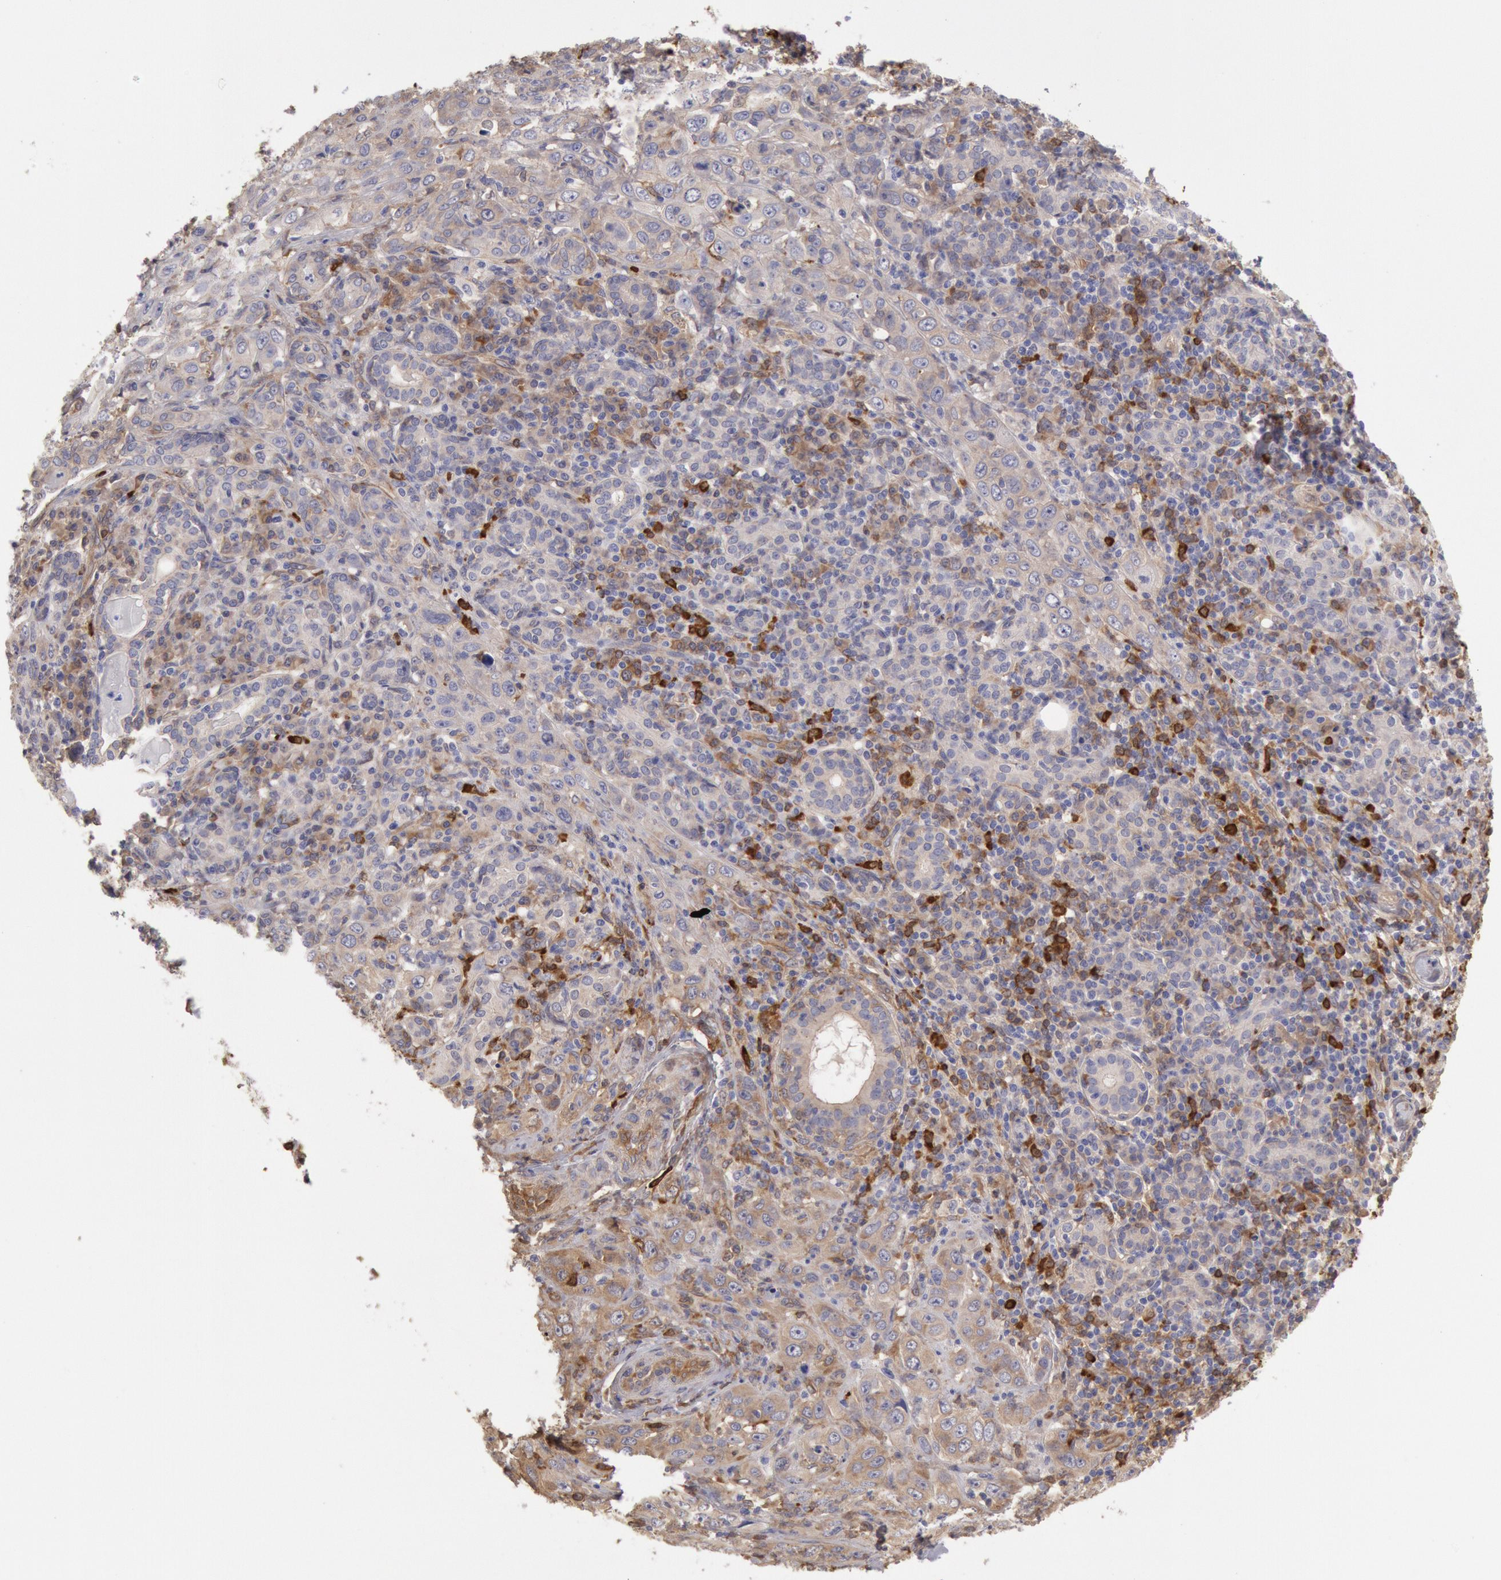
{"staining": {"intensity": "weak", "quantity": "<25%", "location": "cytoplasmic/membranous"}, "tissue": "skin cancer", "cell_type": "Tumor cells", "image_type": "cancer", "snomed": [{"axis": "morphology", "description": "Squamous cell carcinoma, NOS"}, {"axis": "topography", "description": "Skin"}], "caption": "Immunohistochemistry of human squamous cell carcinoma (skin) displays no positivity in tumor cells. (DAB IHC visualized using brightfield microscopy, high magnification).", "gene": "CCDC50", "patient": {"sex": "male", "age": 84}}